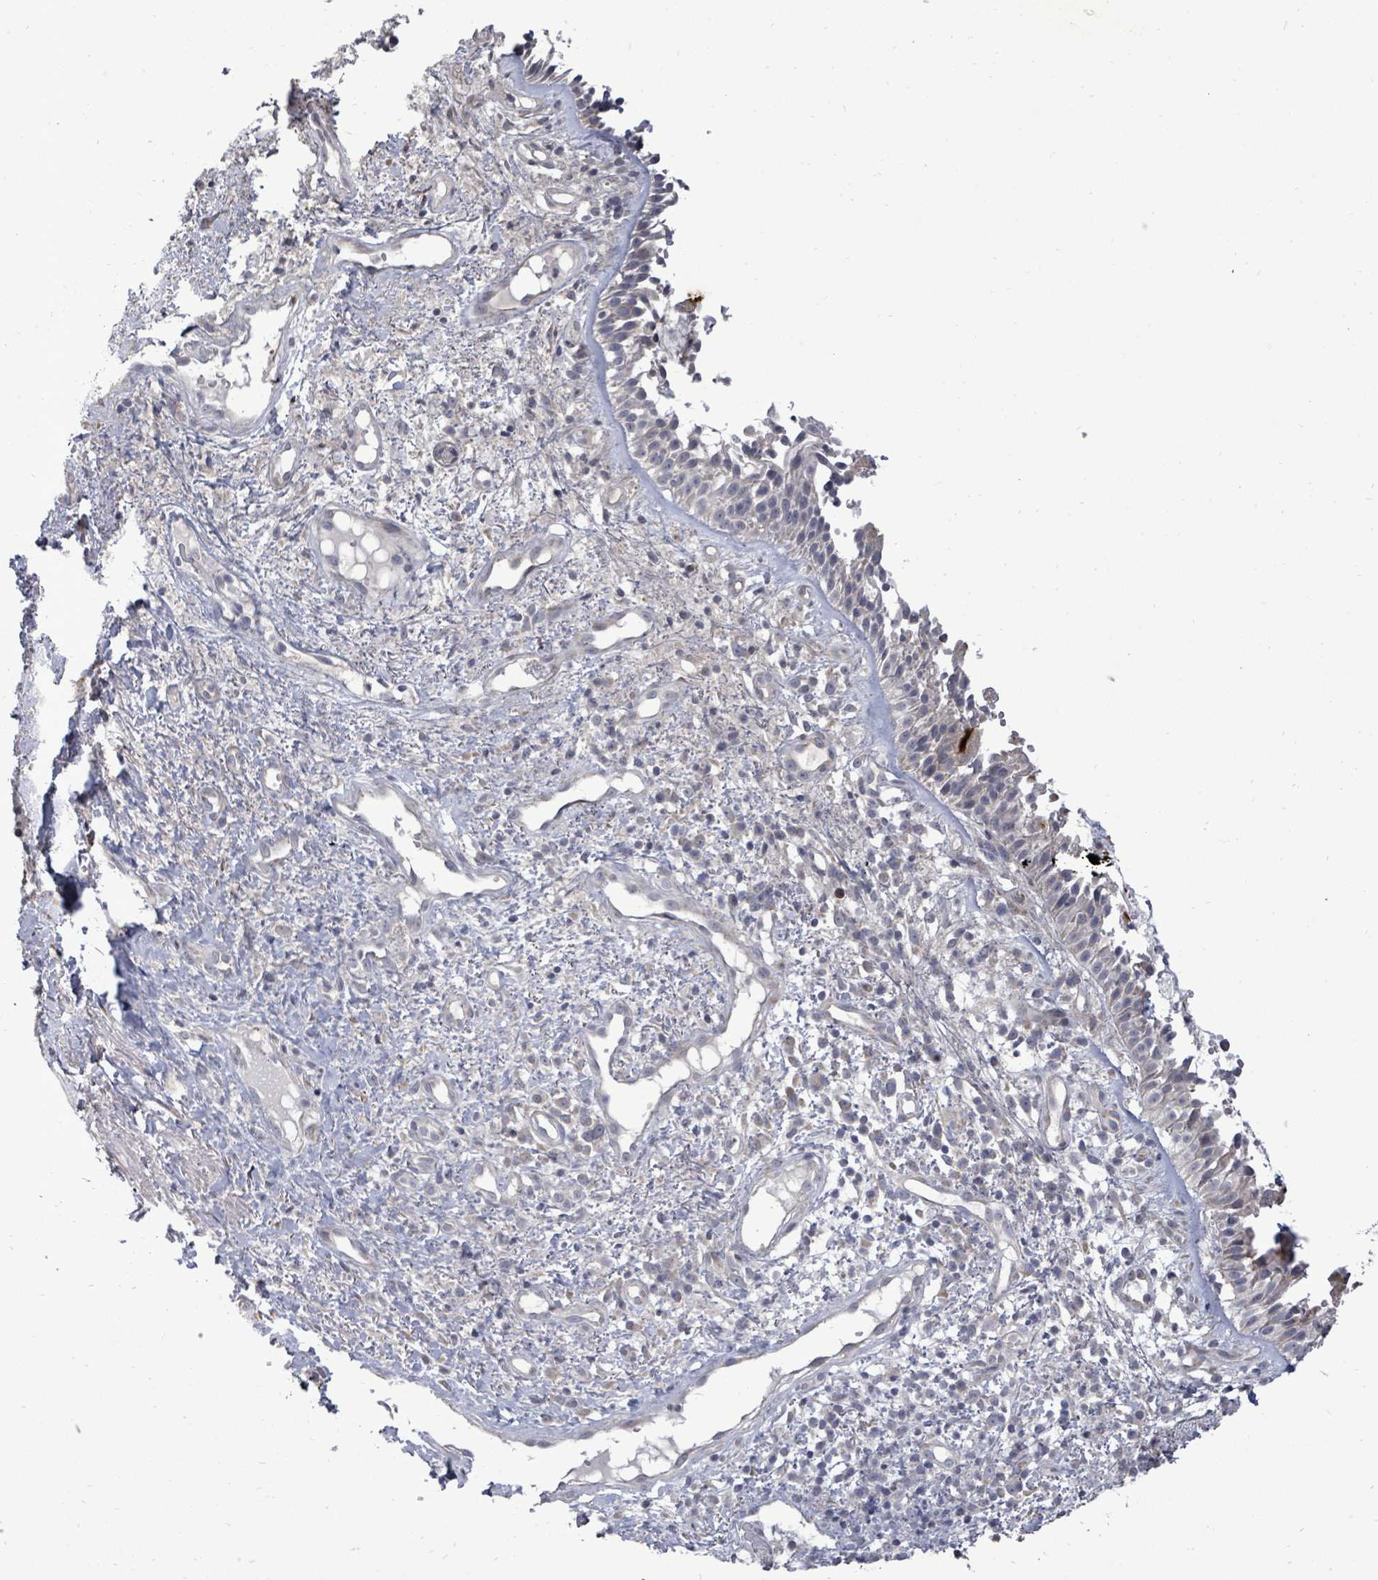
{"staining": {"intensity": "strong", "quantity": "<25%", "location": "cytoplasmic/membranous"}, "tissue": "nasopharynx", "cell_type": "Respiratory epithelial cells", "image_type": "normal", "snomed": [{"axis": "morphology", "description": "Normal tissue, NOS"}, {"axis": "topography", "description": "Cartilage tissue"}, {"axis": "topography", "description": "Nasopharynx"}, {"axis": "topography", "description": "Thyroid gland"}], "caption": "Protein expression analysis of unremarkable human nasopharynx reveals strong cytoplasmic/membranous positivity in about <25% of respiratory epithelial cells. The protein of interest is stained brown, and the nuclei are stained in blue (DAB IHC with brightfield microscopy, high magnification).", "gene": "POMGNT2", "patient": {"sex": "male", "age": 63}}